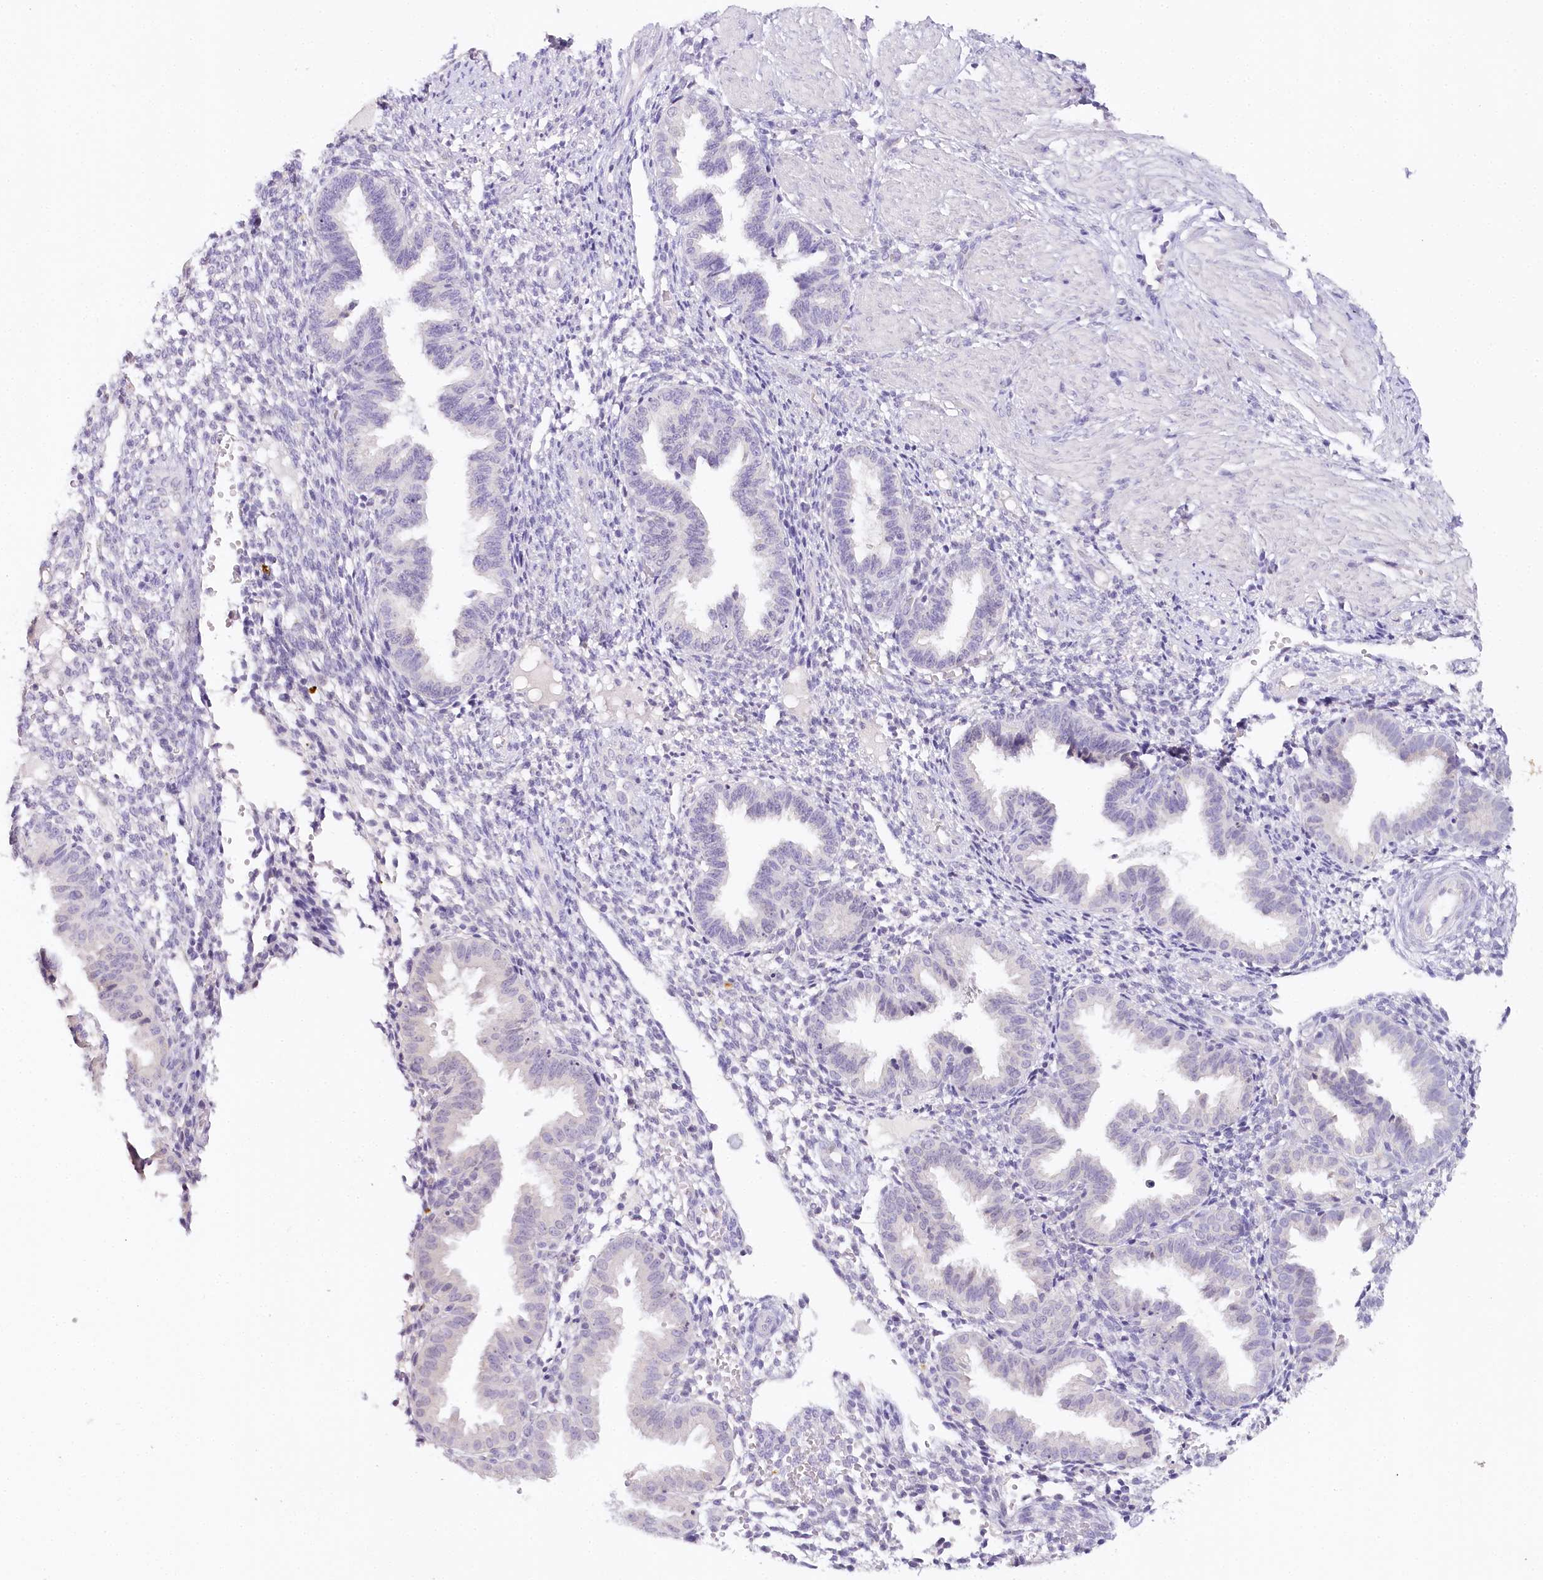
{"staining": {"intensity": "negative", "quantity": "none", "location": "none"}, "tissue": "endometrium", "cell_type": "Cells in endometrial stroma", "image_type": "normal", "snomed": [{"axis": "morphology", "description": "Normal tissue, NOS"}, {"axis": "topography", "description": "Endometrium"}], "caption": "The histopathology image exhibits no staining of cells in endometrial stroma in benign endometrium.", "gene": "TP53", "patient": {"sex": "female", "age": 33}}